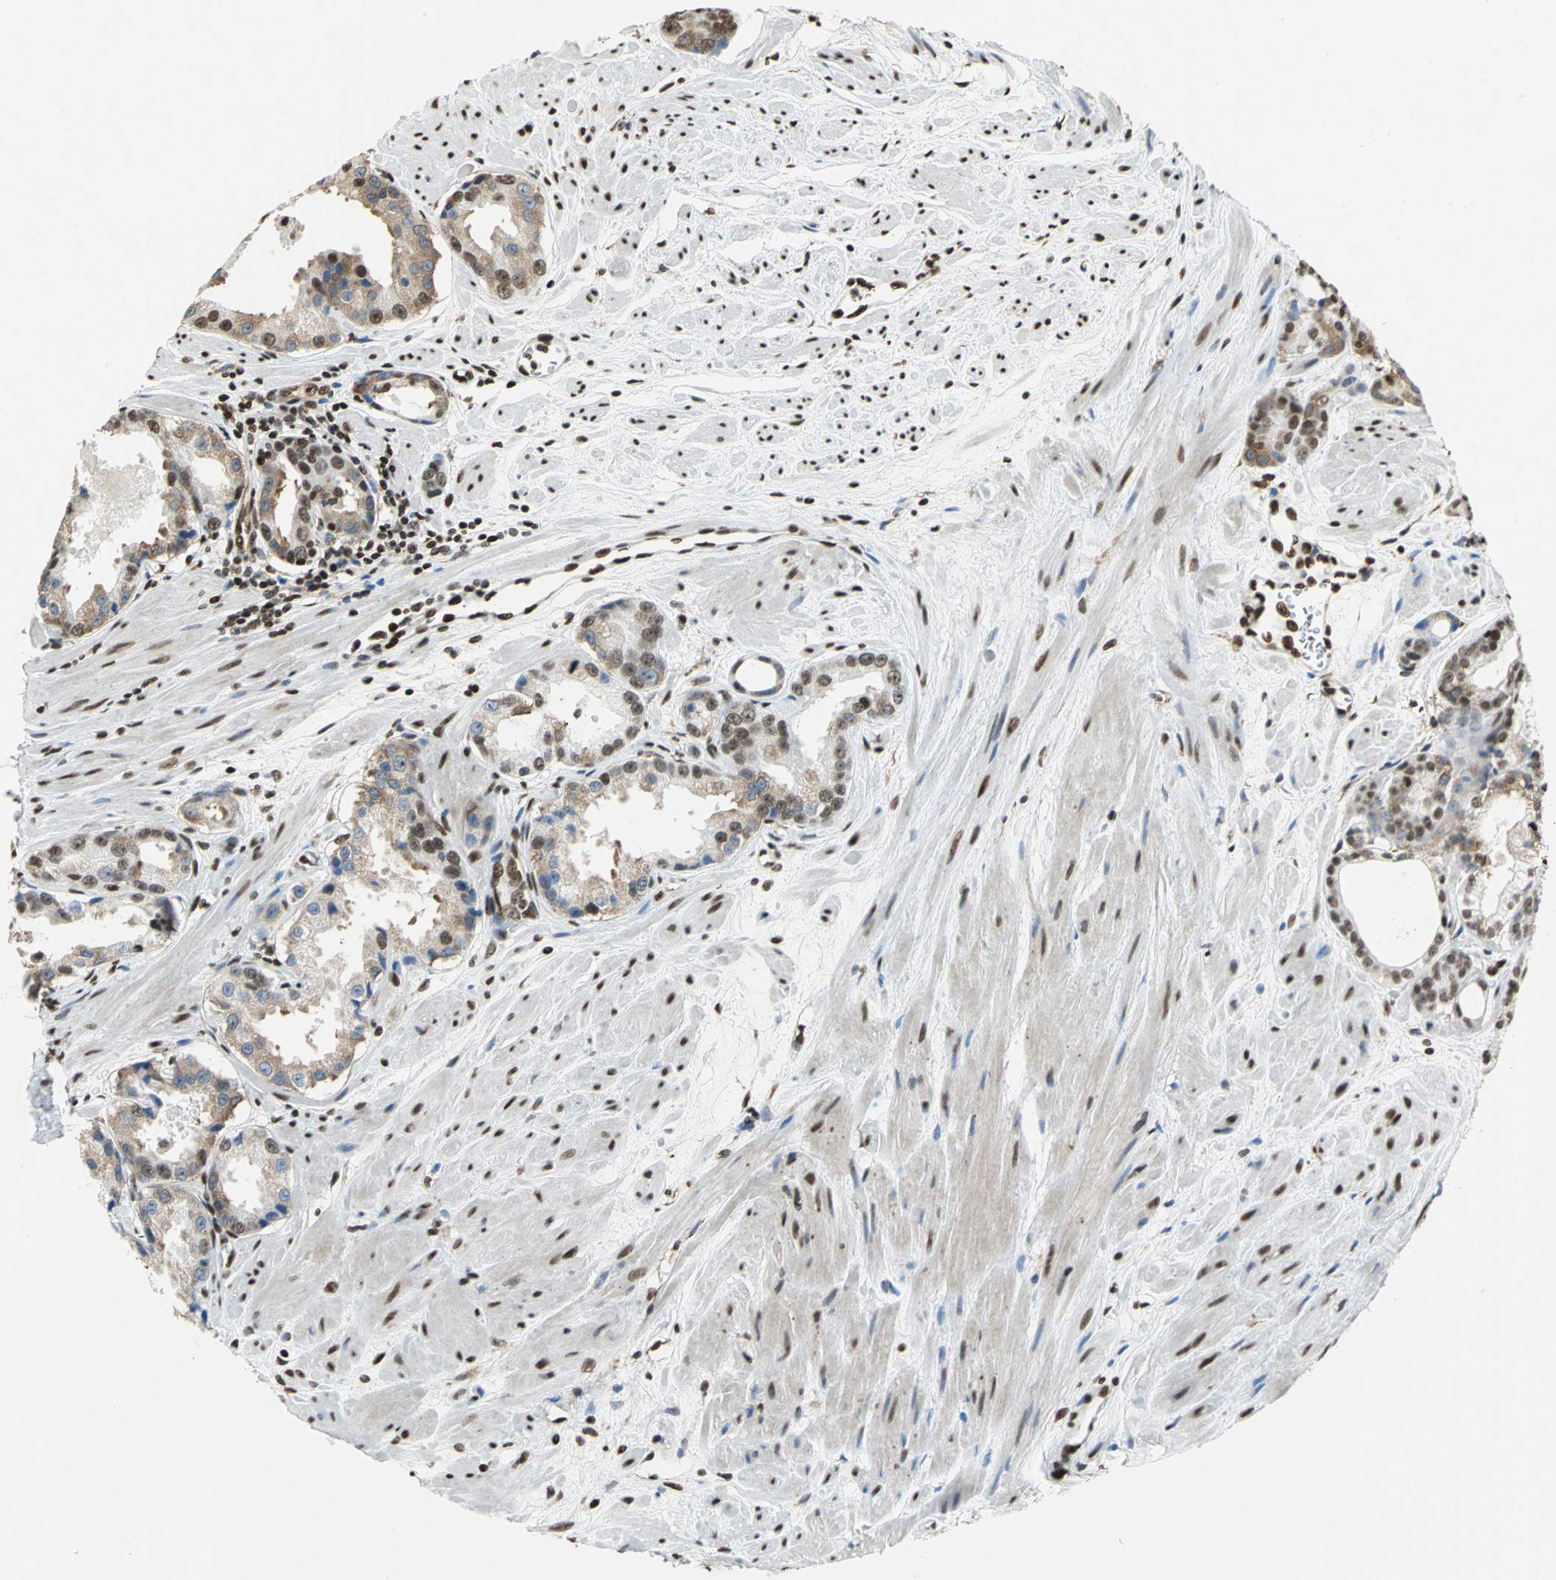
{"staining": {"intensity": "strong", "quantity": "25%-75%", "location": "cytoplasmic/membranous,nuclear"}, "tissue": "prostate cancer", "cell_type": "Tumor cells", "image_type": "cancer", "snomed": [{"axis": "morphology", "description": "Adenocarcinoma, Medium grade"}, {"axis": "topography", "description": "Prostate"}], "caption": "Adenocarcinoma (medium-grade) (prostate) was stained to show a protein in brown. There is high levels of strong cytoplasmic/membranous and nuclear expression in about 25%-75% of tumor cells. (Stains: DAB (3,3'-diaminobenzidine) in brown, nuclei in blue, Microscopy: brightfield microscopy at high magnification).", "gene": "HMGB1", "patient": {"sex": "male", "age": 60}}